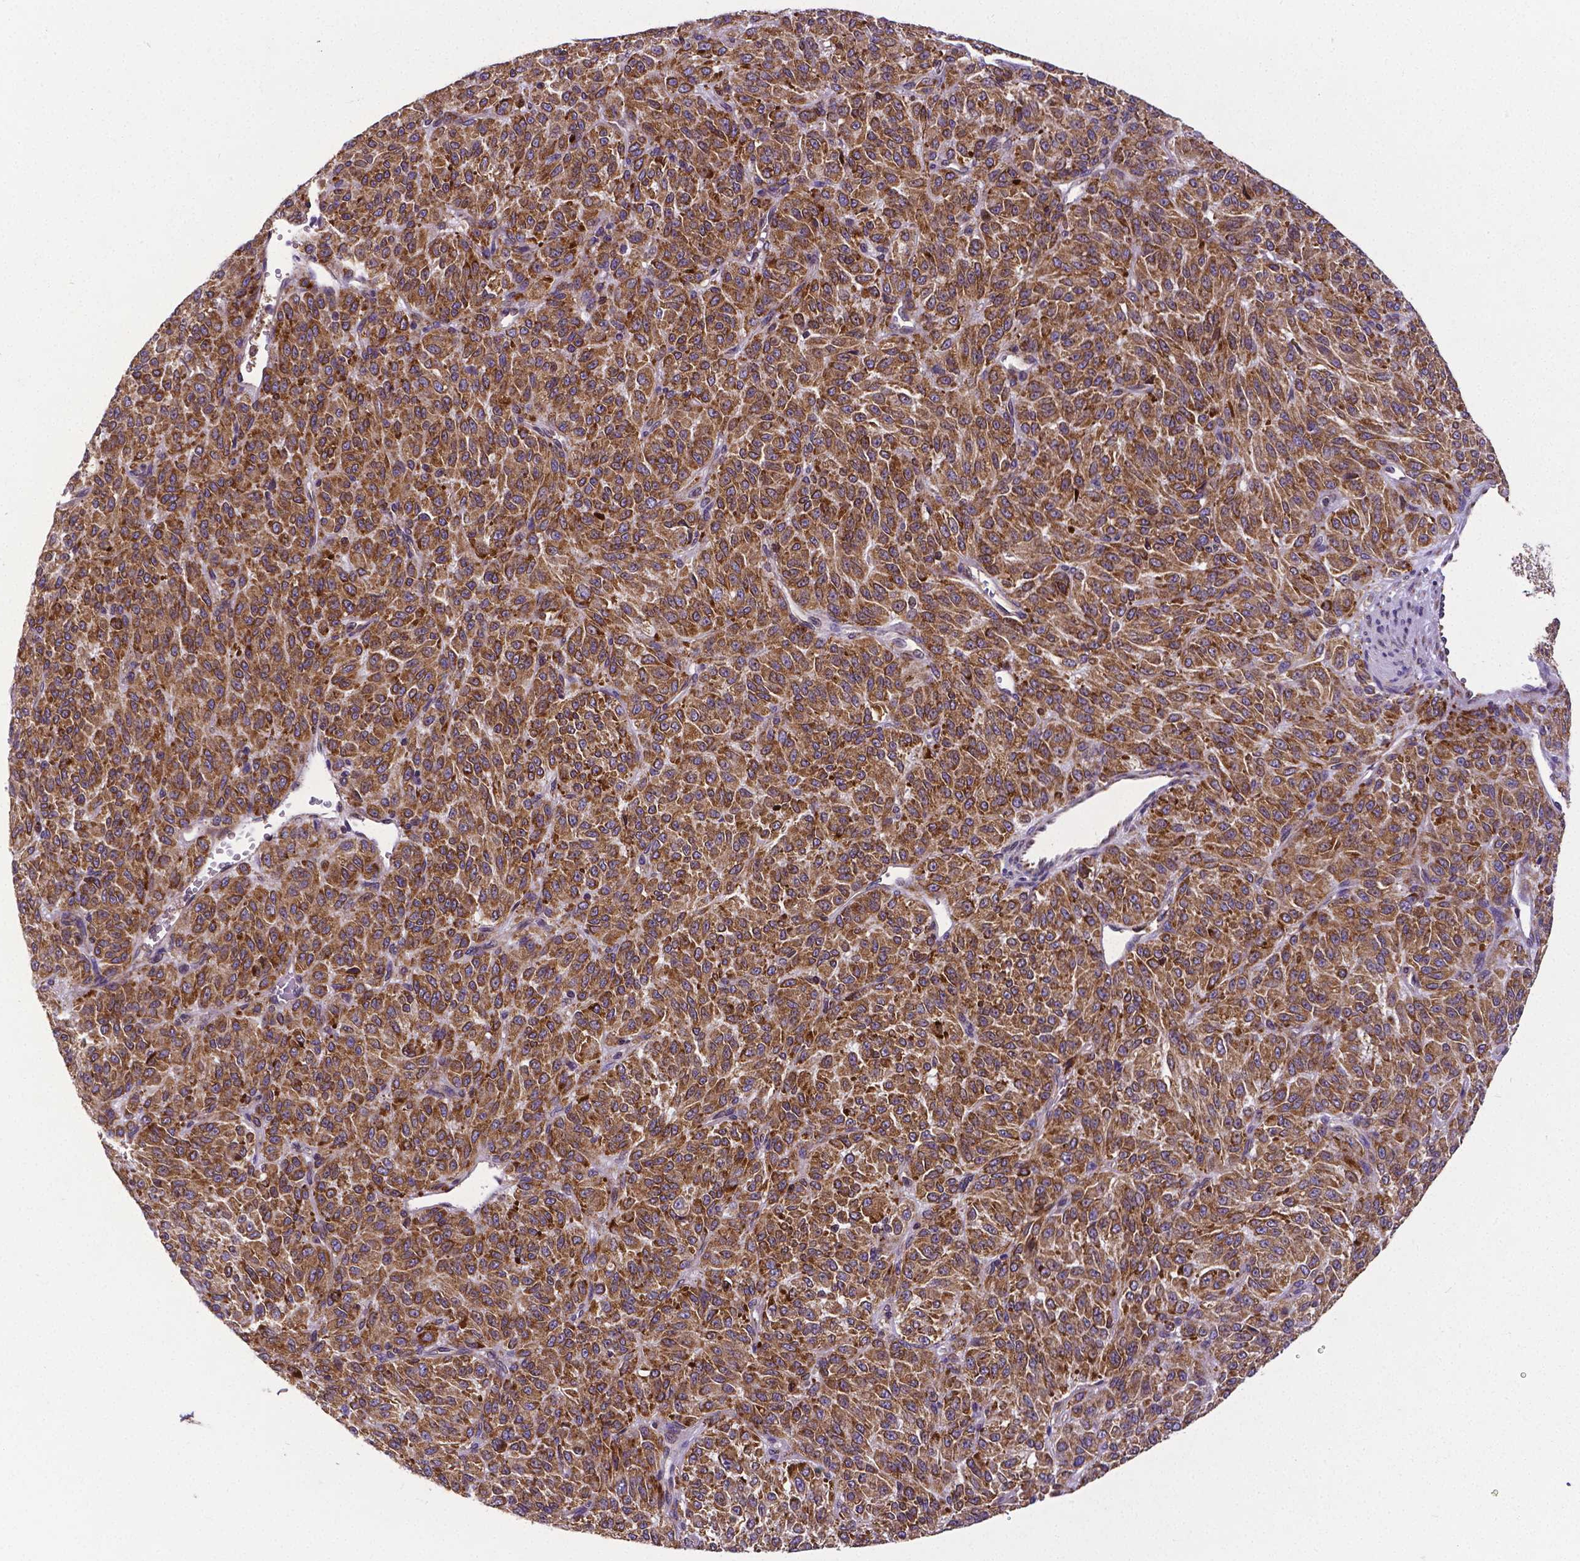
{"staining": {"intensity": "moderate", "quantity": ">75%", "location": "cytoplasmic/membranous"}, "tissue": "melanoma", "cell_type": "Tumor cells", "image_type": "cancer", "snomed": [{"axis": "morphology", "description": "Malignant melanoma, Metastatic site"}, {"axis": "topography", "description": "Brain"}], "caption": "IHC image of human malignant melanoma (metastatic site) stained for a protein (brown), which reveals medium levels of moderate cytoplasmic/membranous staining in approximately >75% of tumor cells.", "gene": "MTDH", "patient": {"sex": "female", "age": 56}}